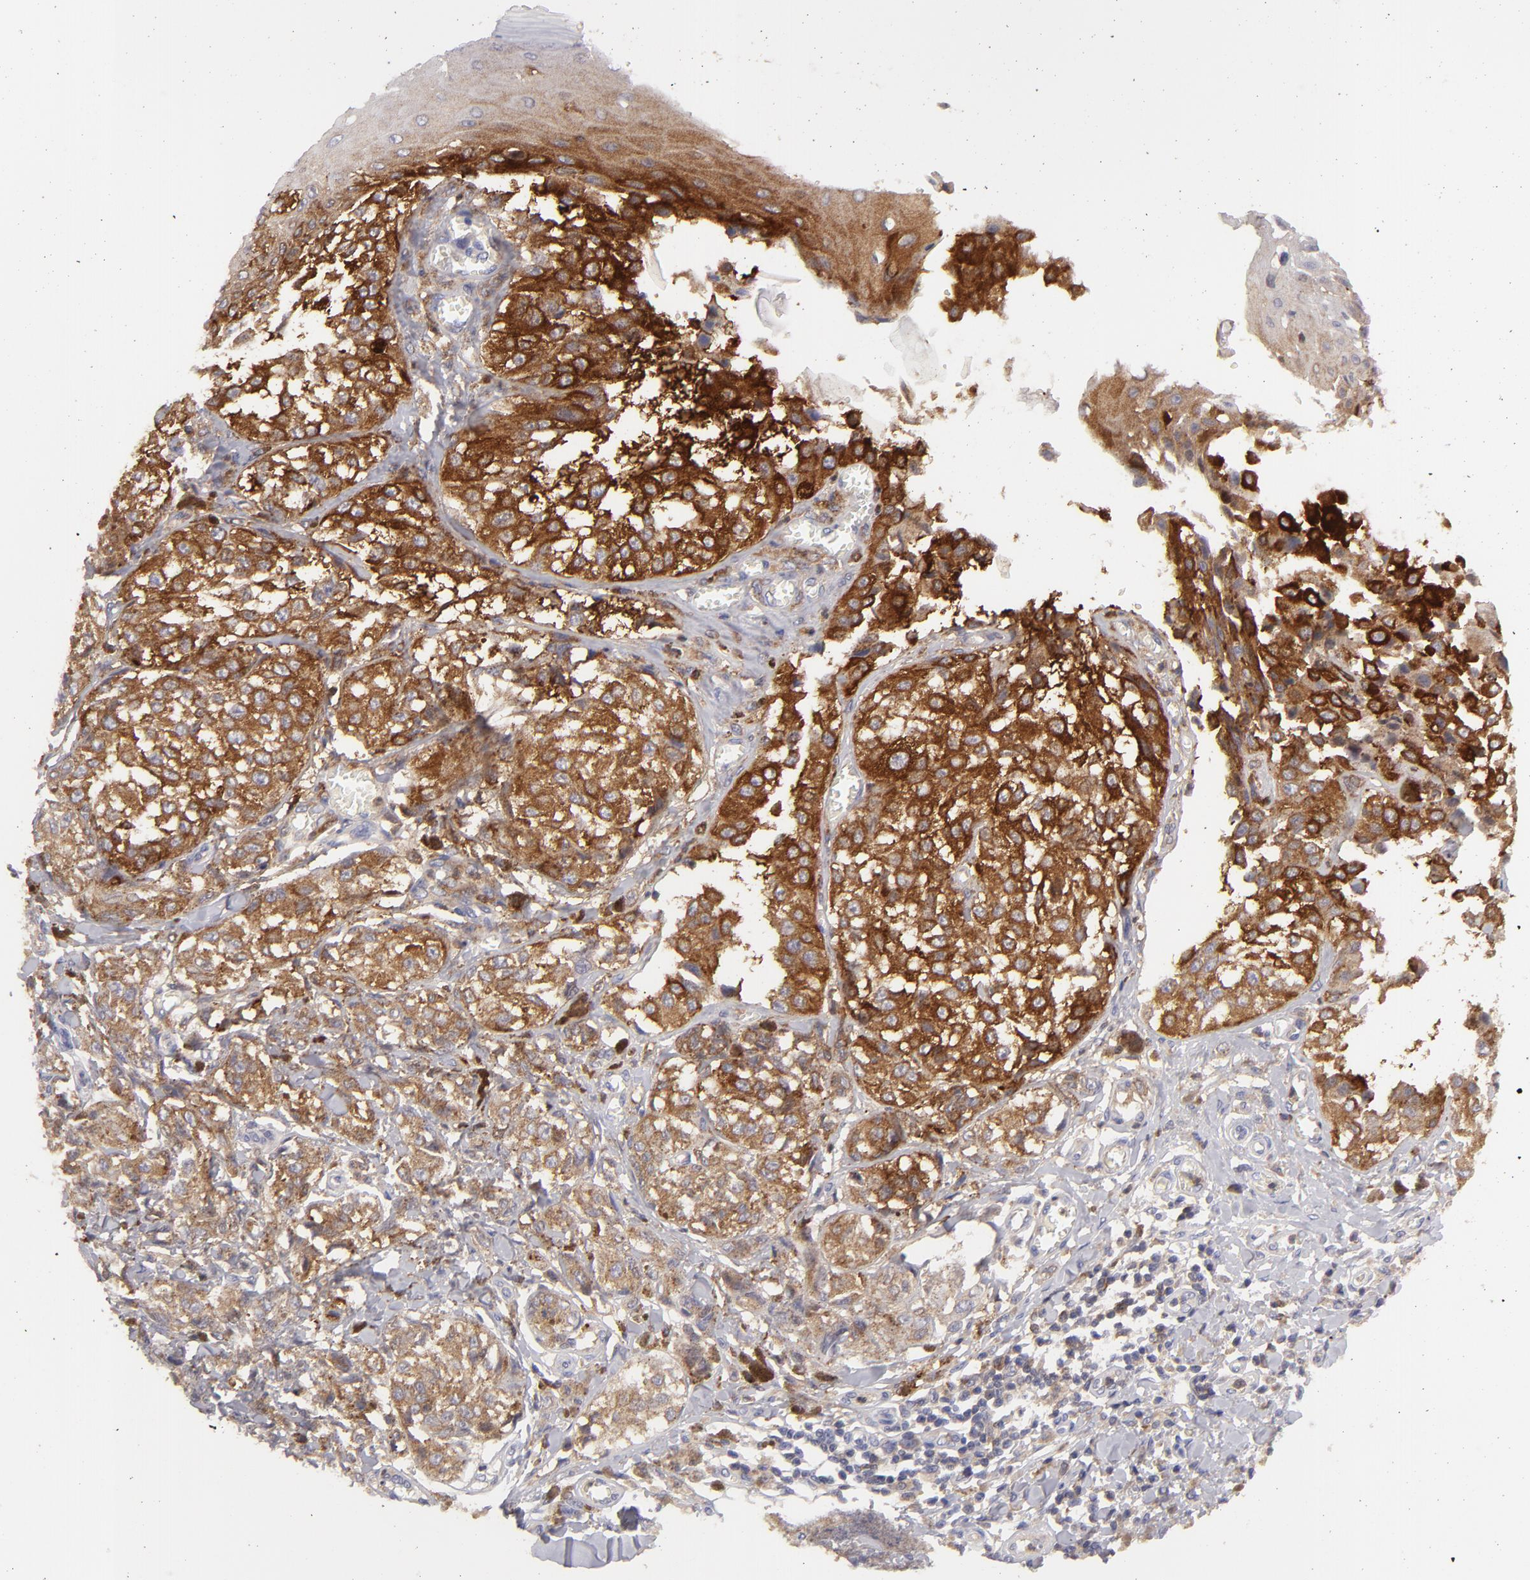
{"staining": {"intensity": "strong", "quantity": ">75%", "location": "cytoplasmic/membranous"}, "tissue": "melanoma", "cell_type": "Tumor cells", "image_type": "cancer", "snomed": [{"axis": "morphology", "description": "Malignant melanoma, NOS"}, {"axis": "topography", "description": "Skin"}], "caption": "Tumor cells exhibit strong cytoplasmic/membranous staining in approximately >75% of cells in malignant melanoma.", "gene": "MMP10", "patient": {"sex": "female", "age": 82}}